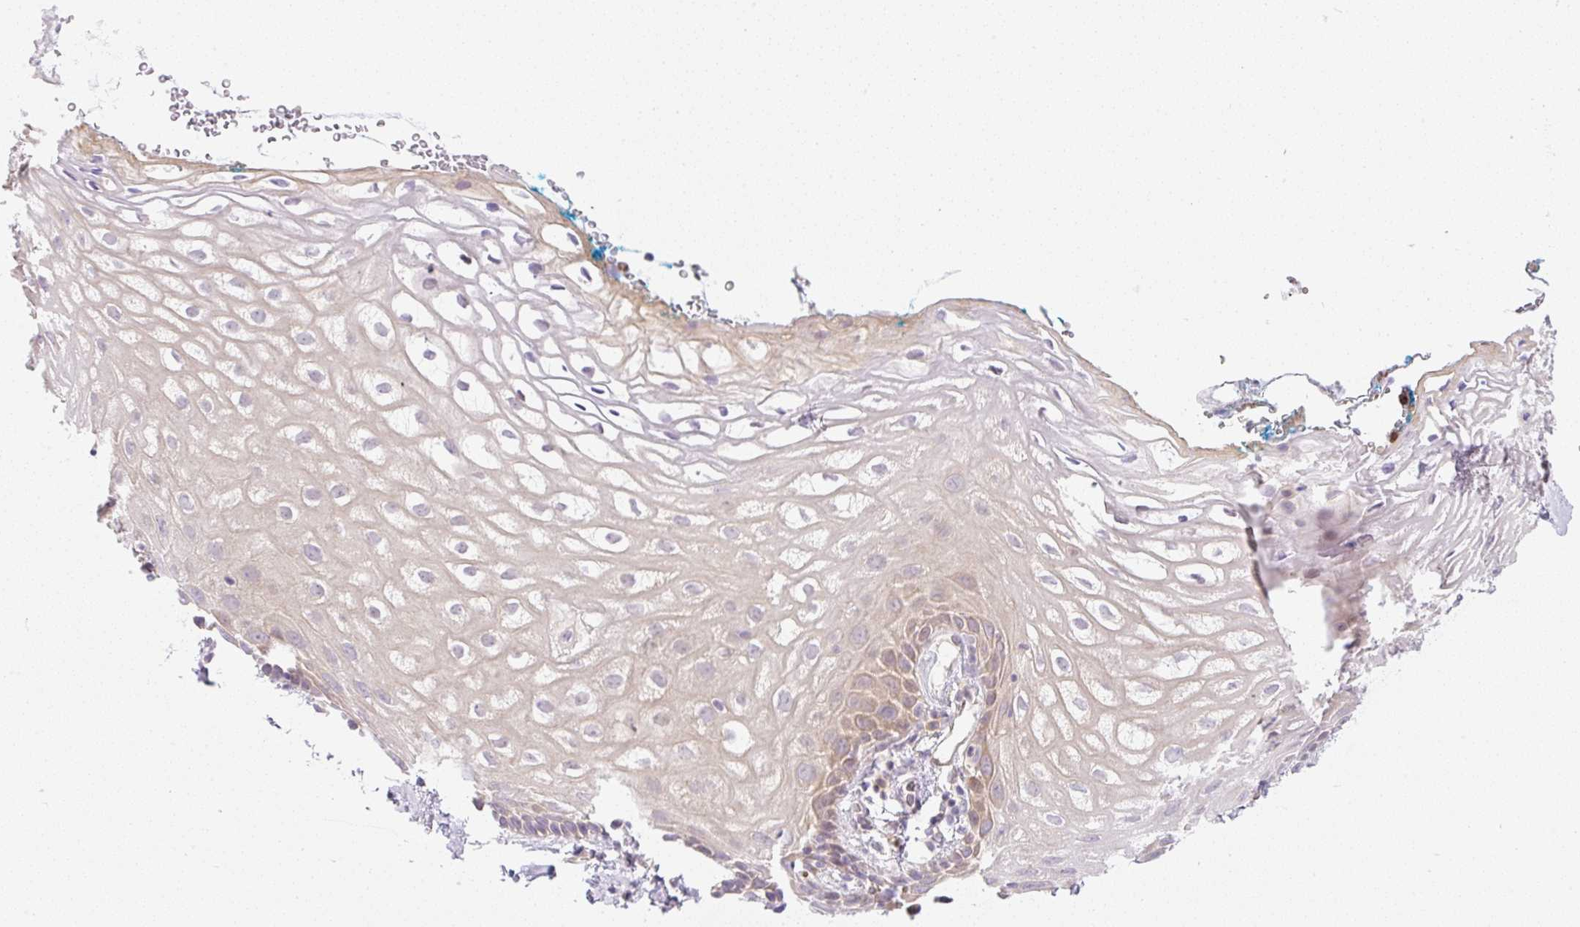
{"staining": {"intensity": "moderate", "quantity": "25%-75%", "location": "cytoplasmic/membranous"}, "tissue": "vagina", "cell_type": "Squamous epithelial cells", "image_type": "normal", "snomed": [{"axis": "morphology", "description": "Normal tissue, NOS"}, {"axis": "morphology", "description": "Adenocarcinoma, NOS"}, {"axis": "topography", "description": "Rectum"}, {"axis": "topography", "description": "Vagina"}, {"axis": "topography", "description": "Peripheral nerve tissue"}], "caption": "The immunohistochemical stain labels moderate cytoplasmic/membranous expression in squamous epithelial cells of benign vagina. The staining was performed using DAB, with brown indicating positive protein expression. Nuclei are stained blue with hematoxylin.", "gene": "OMA1", "patient": {"sex": "female", "age": 71}}